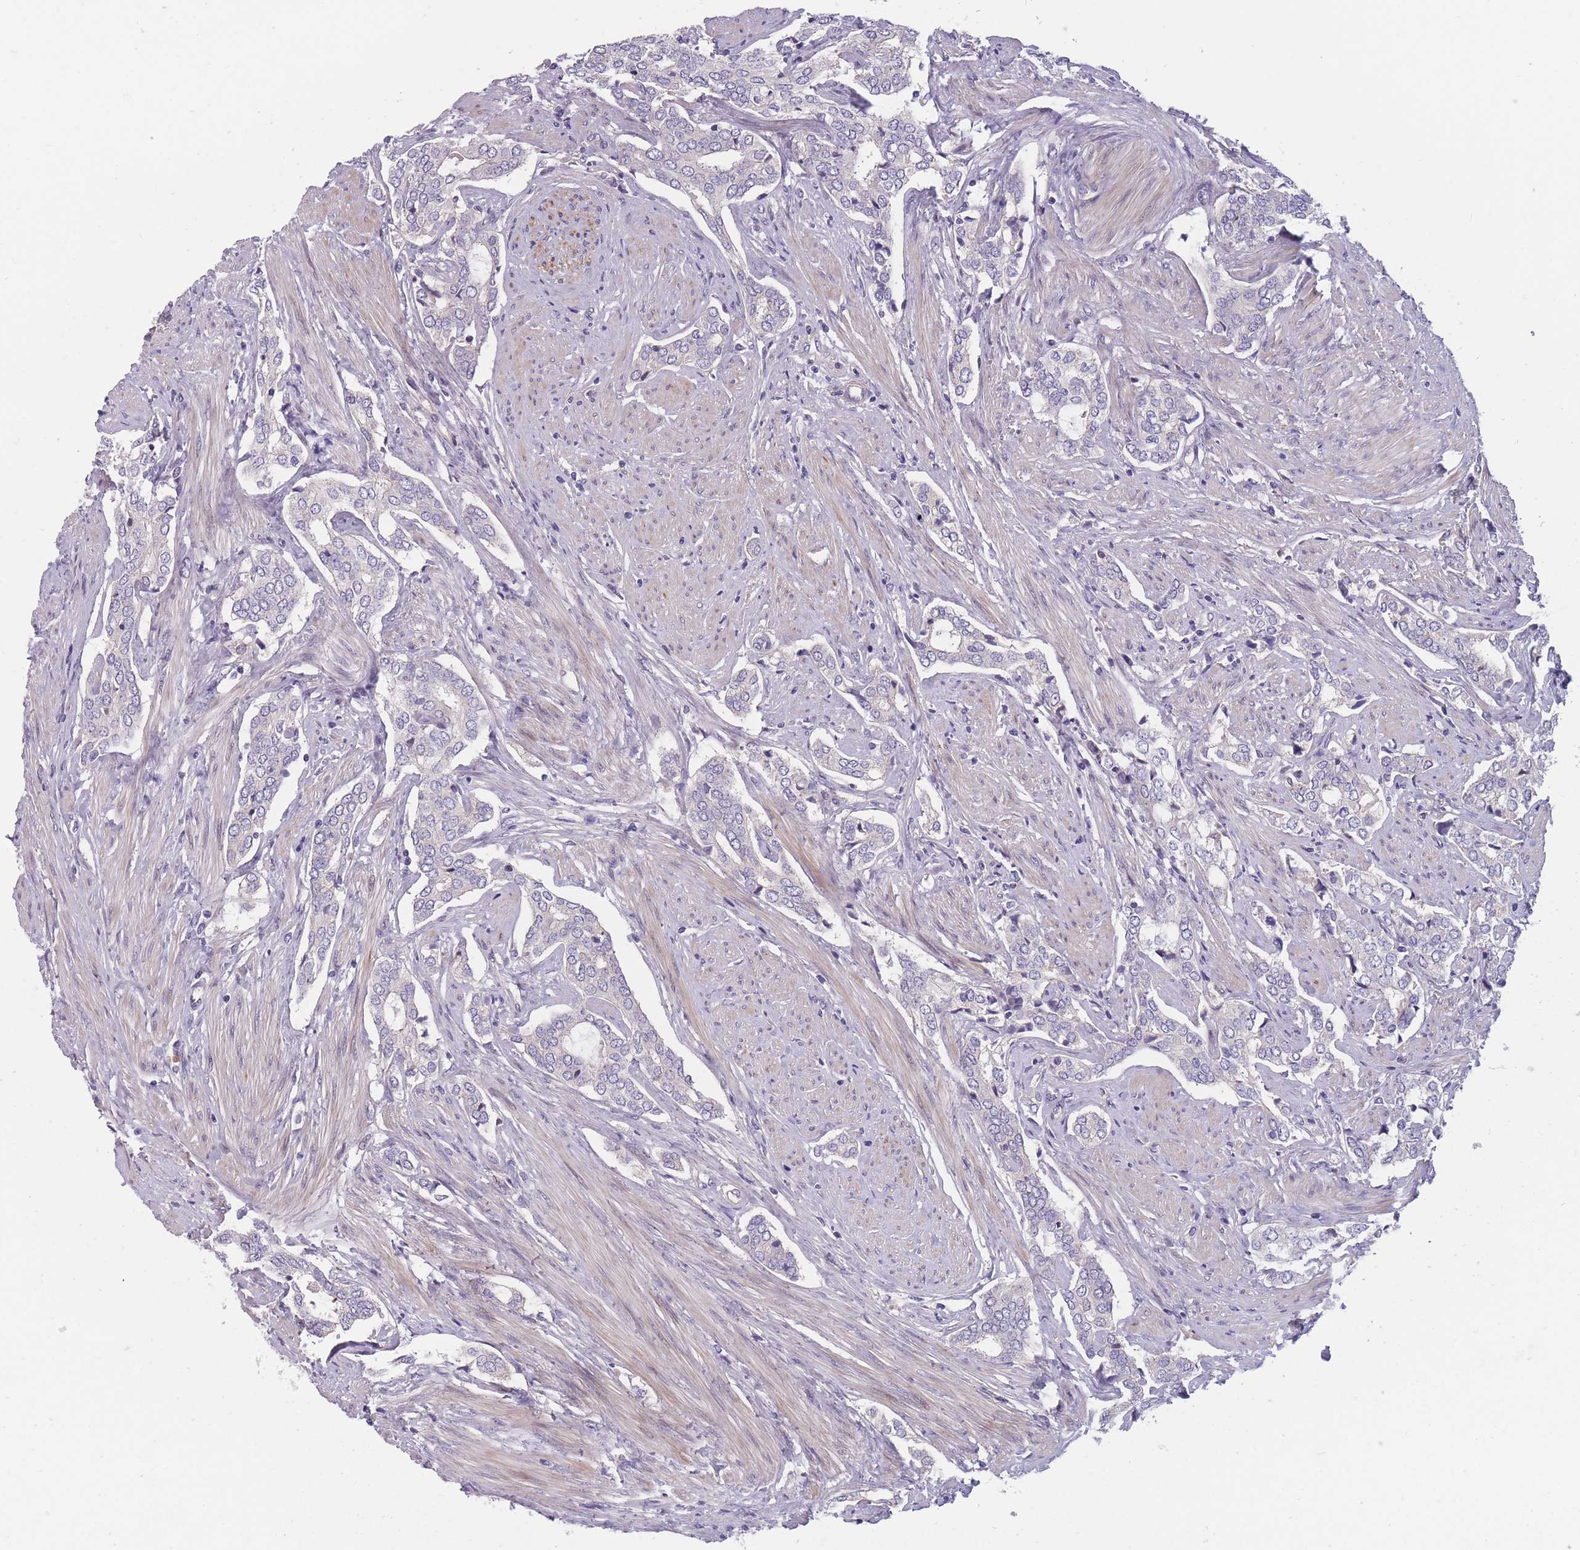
{"staining": {"intensity": "negative", "quantity": "none", "location": "none"}, "tissue": "prostate cancer", "cell_type": "Tumor cells", "image_type": "cancer", "snomed": [{"axis": "morphology", "description": "Adenocarcinoma, High grade"}, {"axis": "topography", "description": "Prostate"}], "caption": "Immunohistochemistry (IHC) micrograph of human prostate cancer (adenocarcinoma (high-grade)) stained for a protein (brown), which shows no staining in tumor cells.", "gene": "FAM83F", "patient": {"sex": "male", "age": 71}}